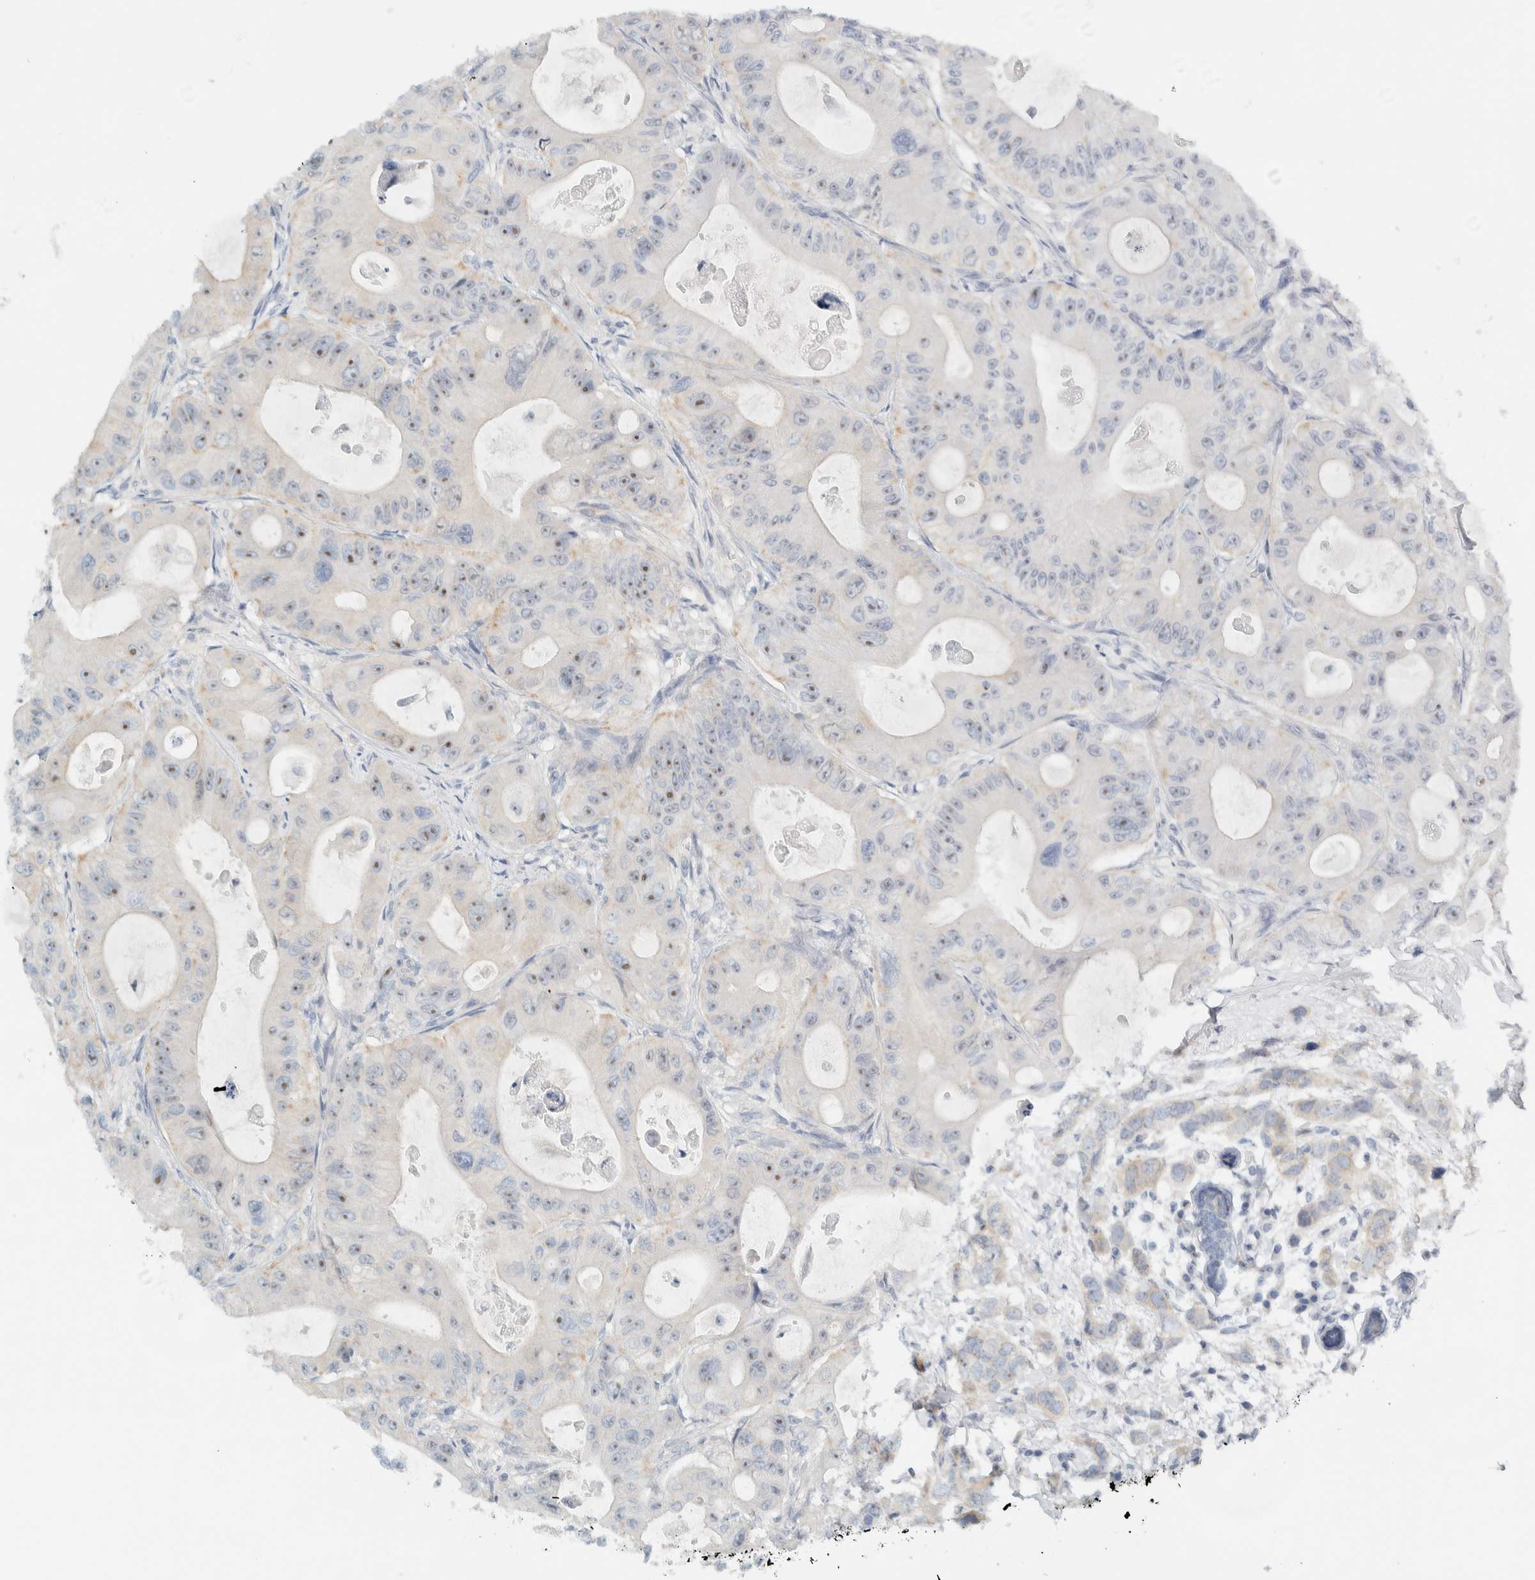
{"staining": {"intensity": "moderate", "quantity": "25%-75%", "location": "nuclear"}, "tissue": "colorectal cancer", "cell_type": "Tumor cells", "image_type": "cancer", "snomed": [{"axis": "morphology", "description": "Adenocarcinoma, NOS"}, {"axis": "topography", "description": "Colon"}], "caption": "Protein staining of colorectal cancer (adenocarcinoma) tissue exhibits moderate nuclear expression in approximately 25%-75% of tumor cells. The protein is shown in brown color, while the nuclei are stained blue.", "gene": "NDE1", "patient": {"sex": "female", "age": 46}}